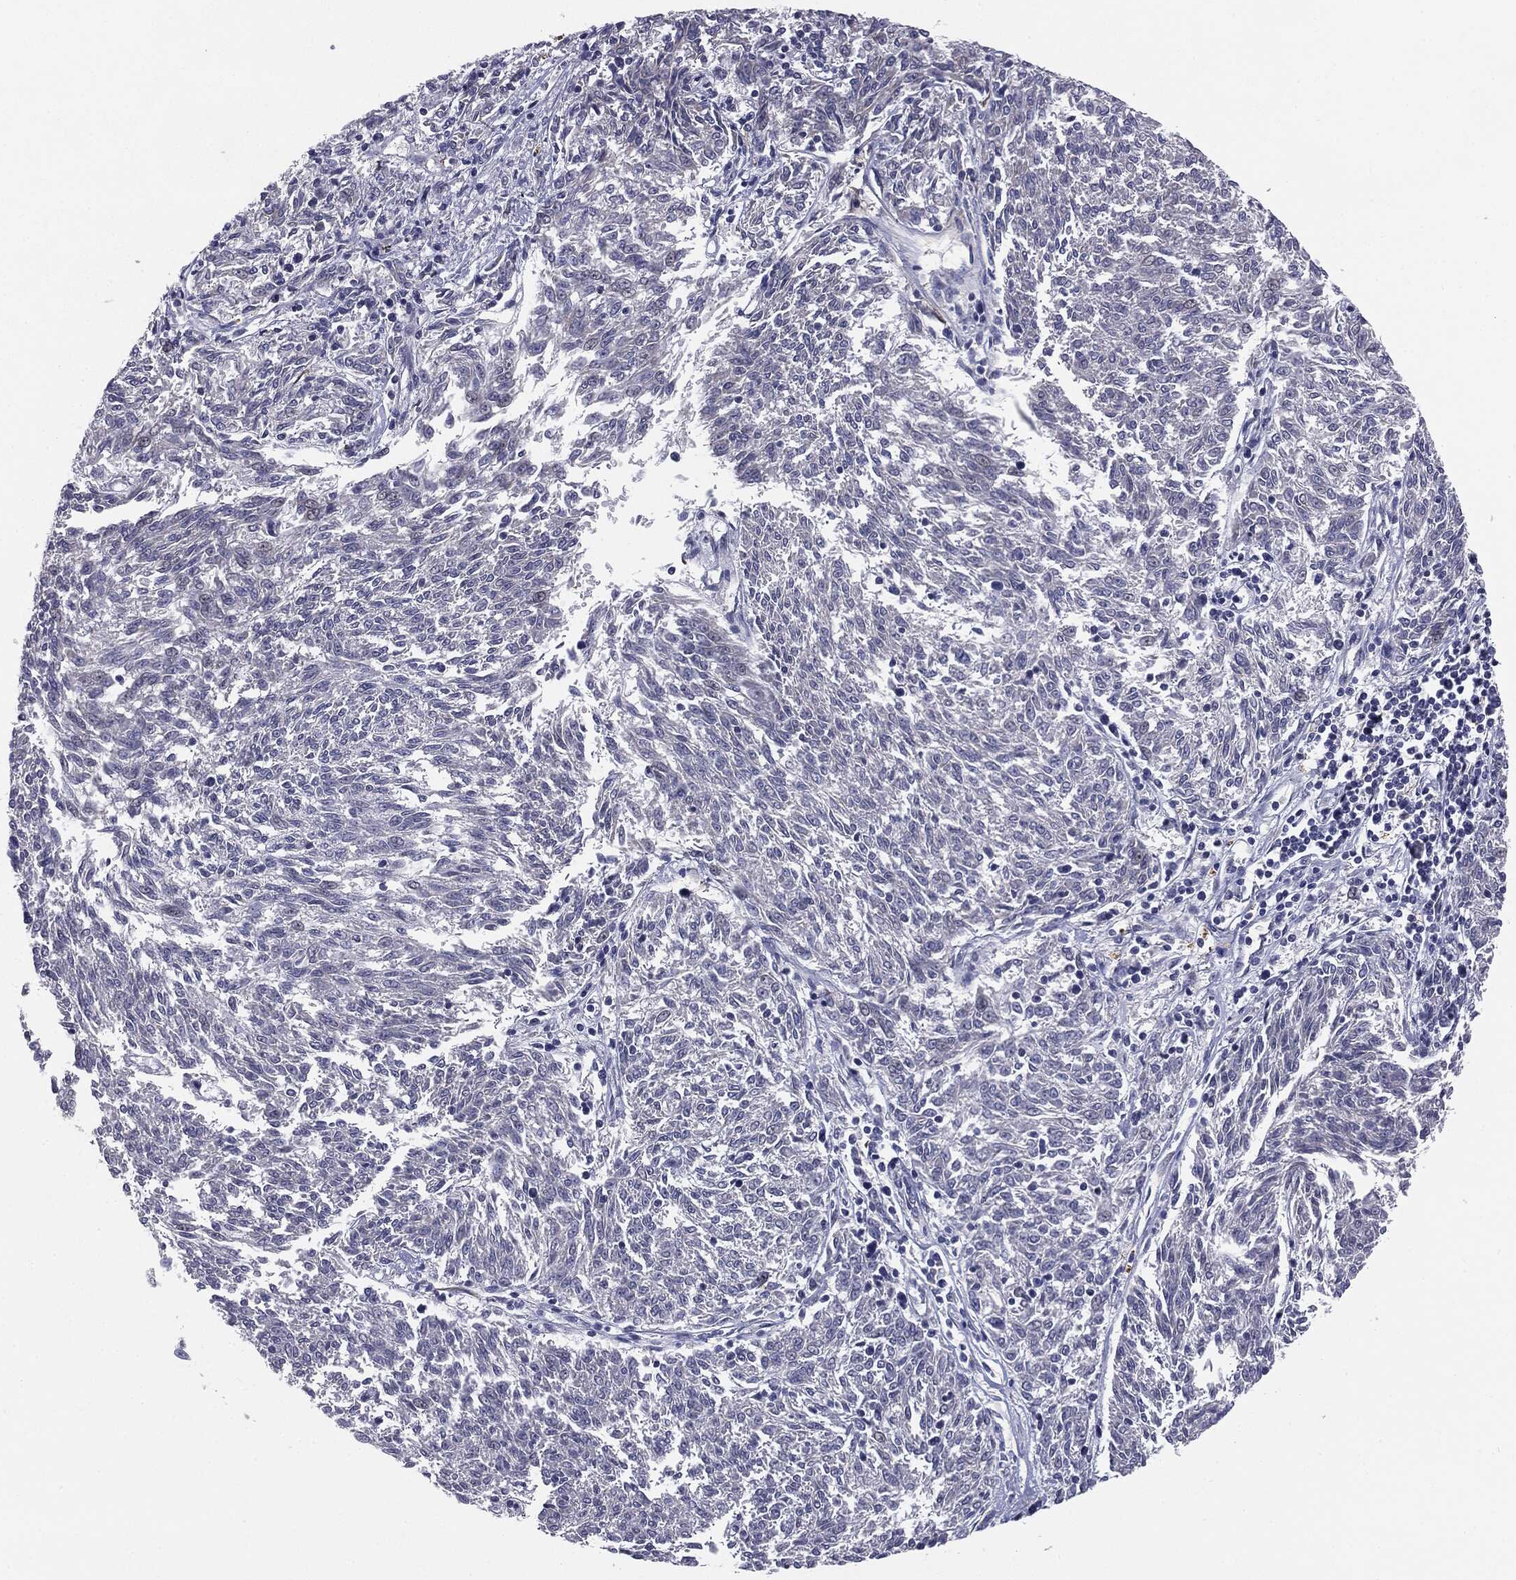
{"staining": {"intensity": "negative", "quantity": "none", "location": "none"}, "tissue": "melanoma", "cell_type": "Tumor cells", "image_type": "cancer", "snomed": [{"axis": "morphology", "description": "Malignant melanoma, NOS"}, {"axis": "topography", "description": "Skin"}], "caption": "High magnification brightfield microscopy of malignant melanoma stained with DAB (brown) and counterstained with hematoxylin (blue): tumor cells show no significant positivity.", "gene": "KRT5", "patient": {"sex": "female", "age": 72}}